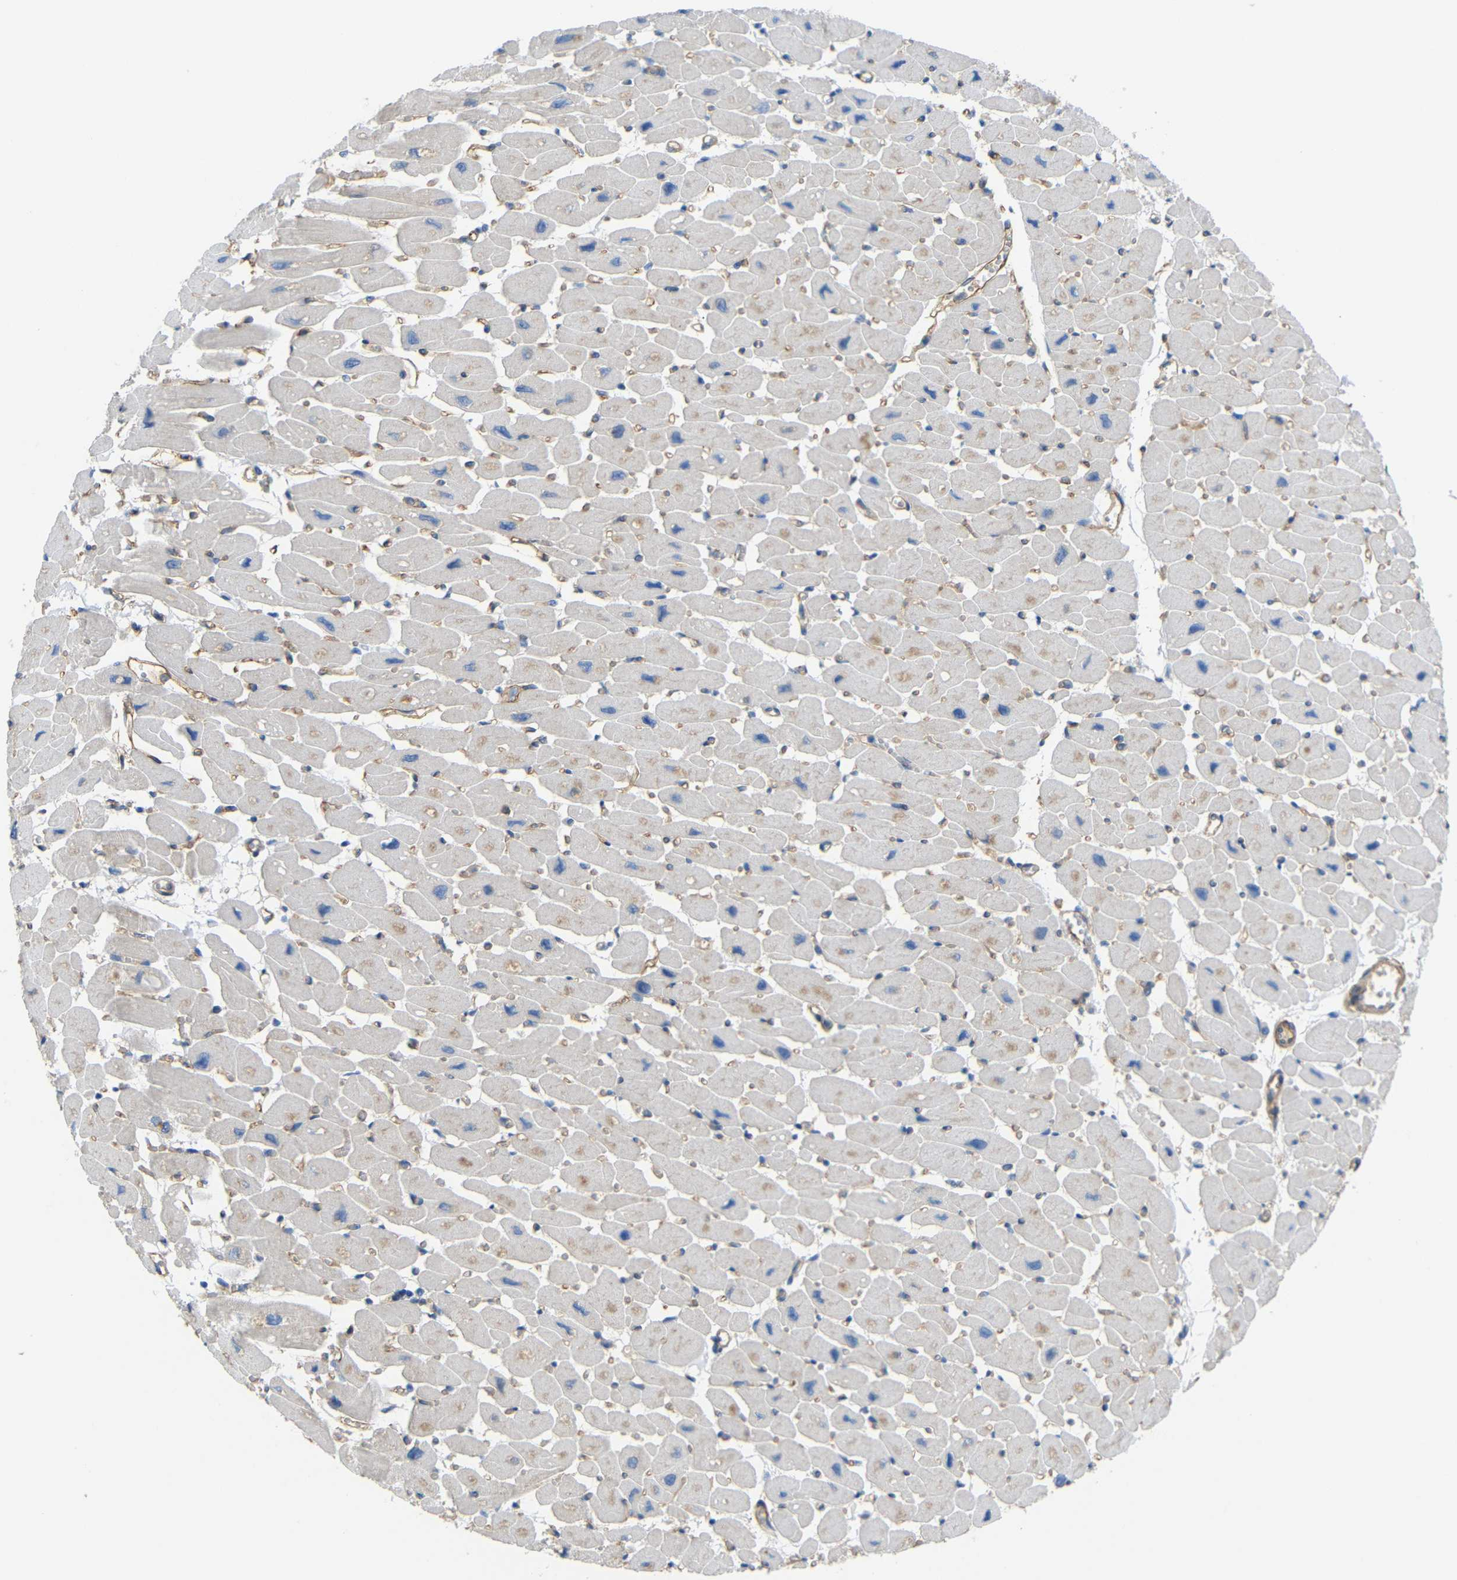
{"staining": {"intensity": "weak", "quantity": "<25%", "location": "cytoplasmic/membranous"}, "tissue": "heart muscle", "cell_type": "Cardiomyocytes", "image_type": "normal", "snomed": [{"axis": "morphology", "description": "Normal tissue, NOS"}, {"axis": "topography", "description": "Heart"}], "caption": "Human heart muscle stained for a protein using IHC demonstrates no positivity in cardiomyocytes.", "gene": "SYPL1", "patient": {"sex": "female", "age": 54}}